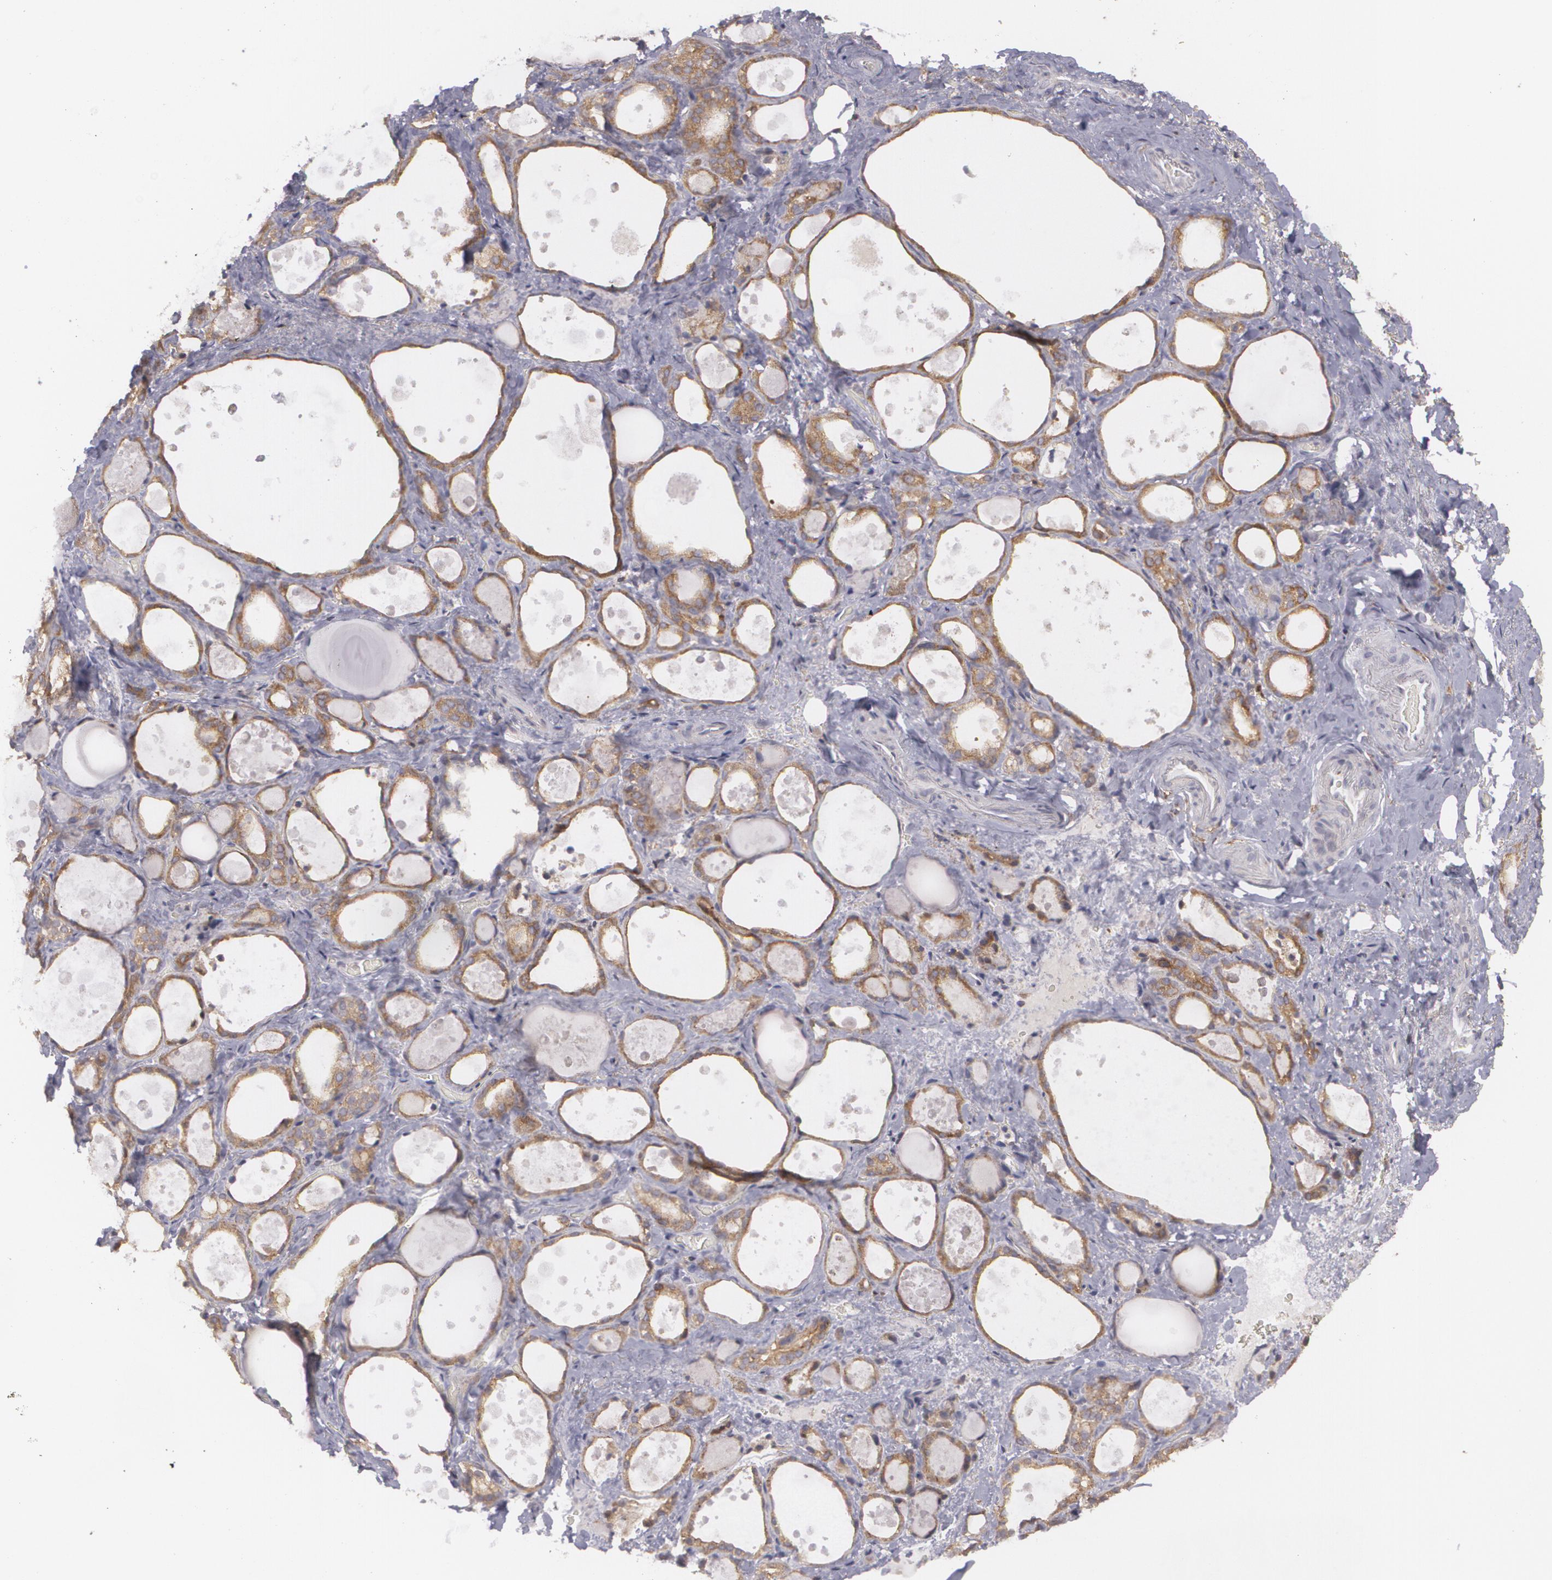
{"staining": {"intensity": "weak", "quantity": ">75%", "location": "cytoplasmic/membranous"}, "tissue": "thyroid gland", "cell_type": "Glandular cells", "image_type": "normal", "snomed": [{"axis": "morphology", "description": "Normal tissue, NOS"}, {"axis": "topography", "description": "Thyroid gland"}], "caption": "An image showing weak cytoplasmic/membranous positivity in approximately >75% of glandular cells in benign thyroid gland, as visualized by brown immunohistochemical staining.", "gene": "BIN1", "patient": {"sex": "female", "age": 75}}